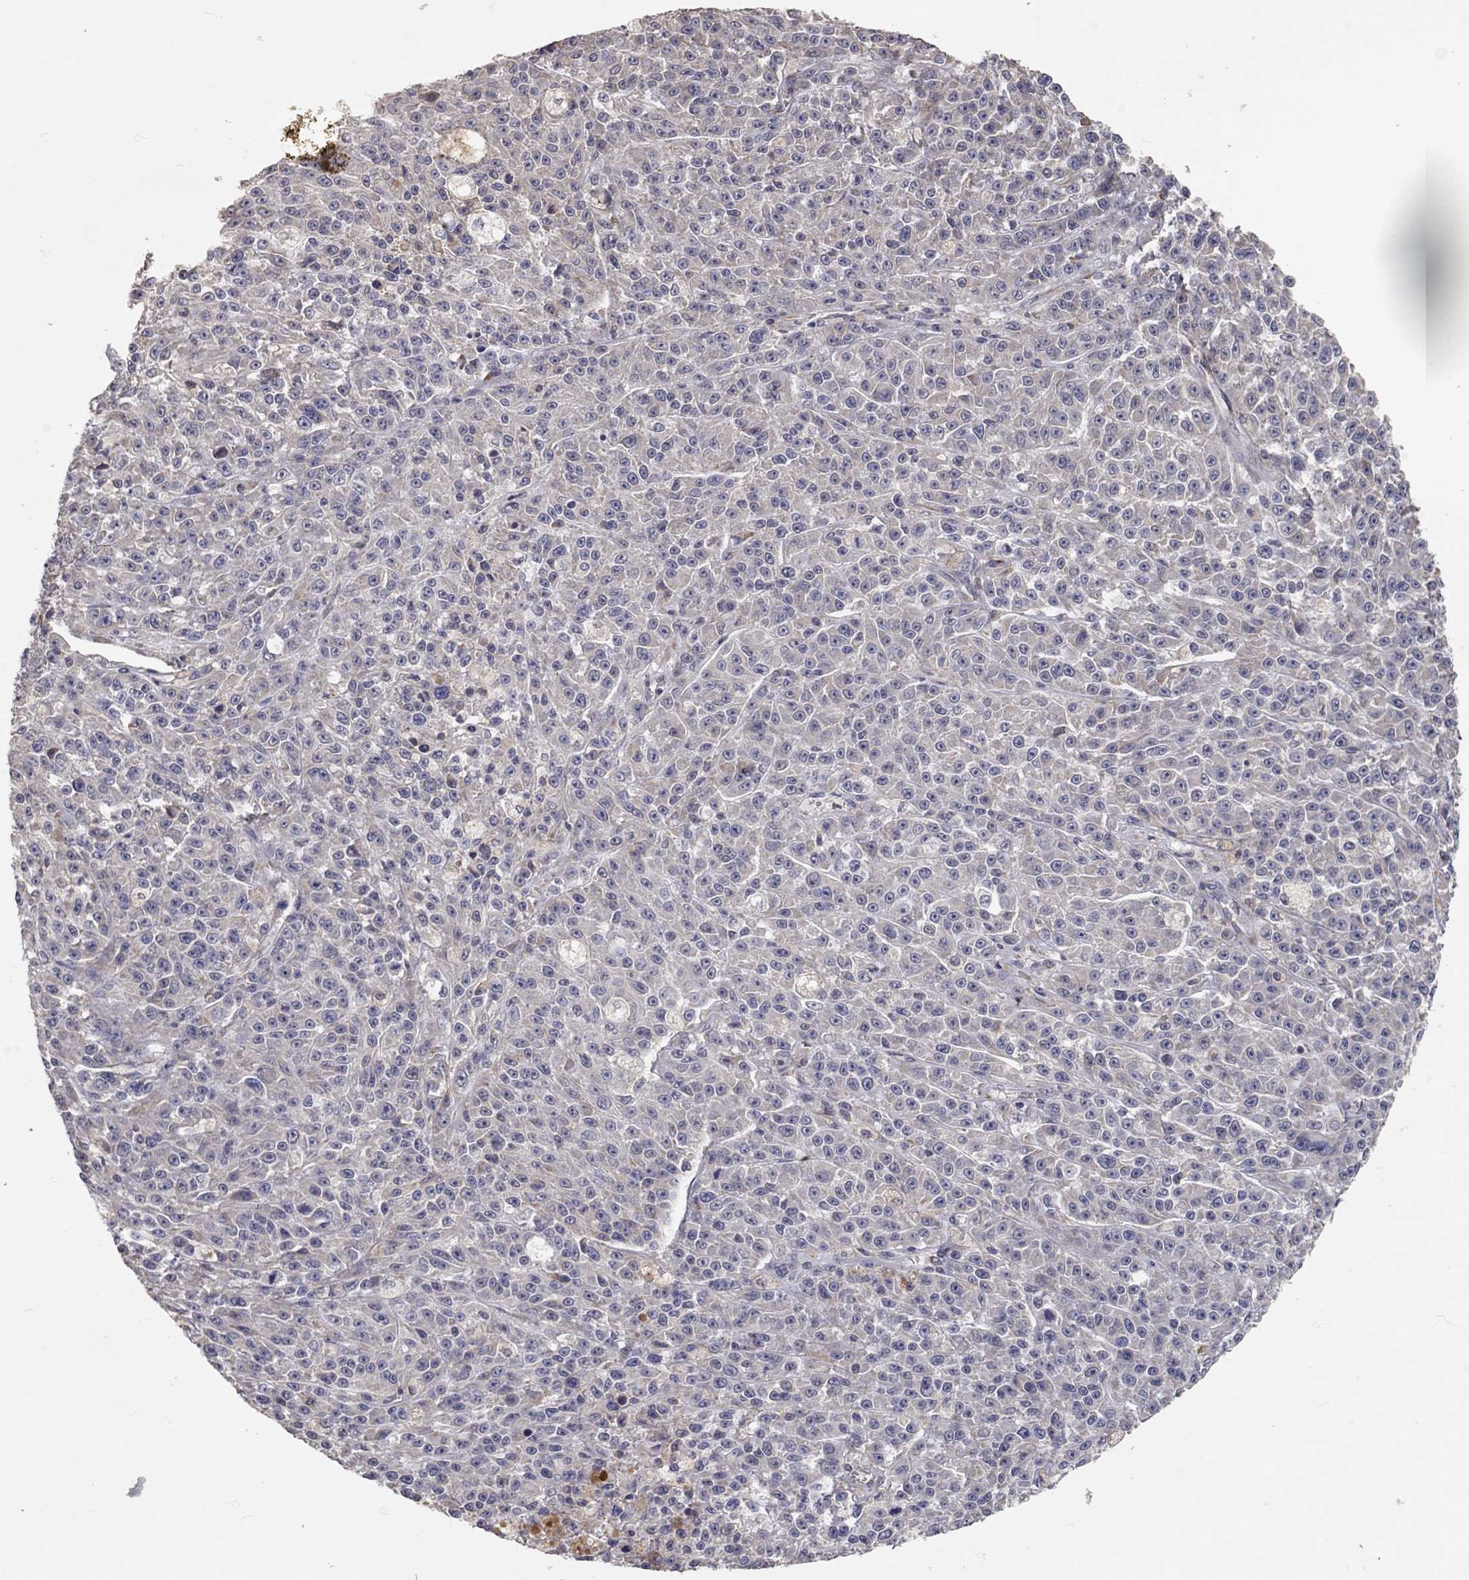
{"staining": {"intensity": "negative", "quantity": "none", "location": "none"}, "tissue": "melanoma", "cell_type": "Tumor cells", "image_type": "cancer", "snomed": [{"axis": "morphology", "description": "Malignant melanoma, NOS"}, {"axis": "topography", "description": "Skin"}], "caption": "This photomicrograph is of melanoma stained with IHC to label a protein in brown with the nuclei are counter-stained blue. There is no expression in tumor cells.", "gene": "XAGE2", "patient": {"sex": "female", "age": 58}}